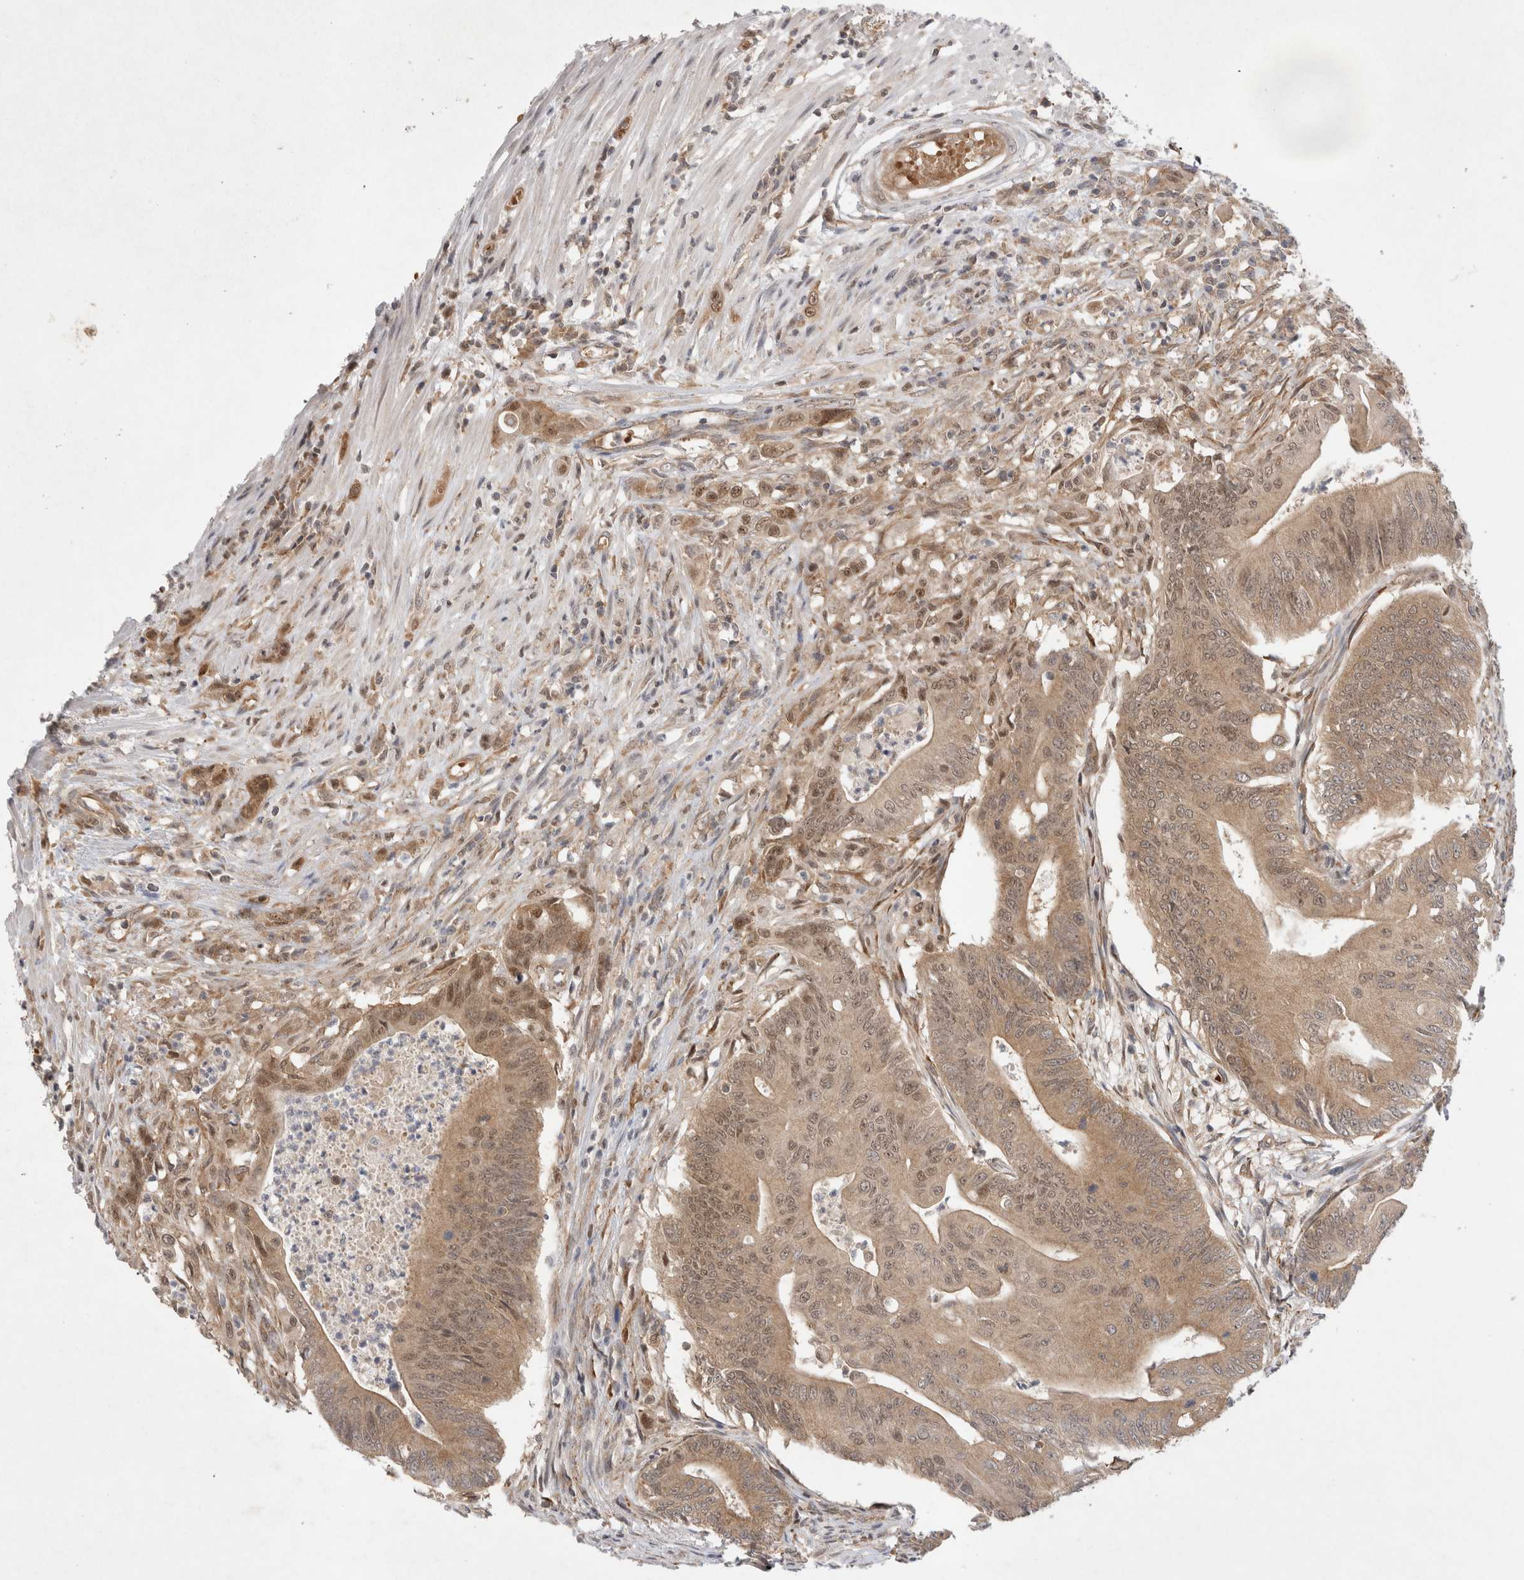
{"staining": {"intensity": "weak", "quantity": ">75%", "location": "cytoplasmic/membranous,nuclear"}, "tissue": "colorectal cancer", "cell_type": "Tumor cells", "image_type": "cancer", "snomed": [{"axis": "morphology", "description": "Adenoma, NOS"}, {"axis": "morphology", "description": "Adenocarcinoma, NOS"}, {"axis": "topography", "description": "Colon"}], "caption": "Colorectal cancer was stained to show a protein in brown. There is low levels of weak cytoplasmic/membranous and nuclear staining in approximately >75% of tumor cells.", "gene": "EIF3E", "patient": {"sex": "male", "age": 79}}